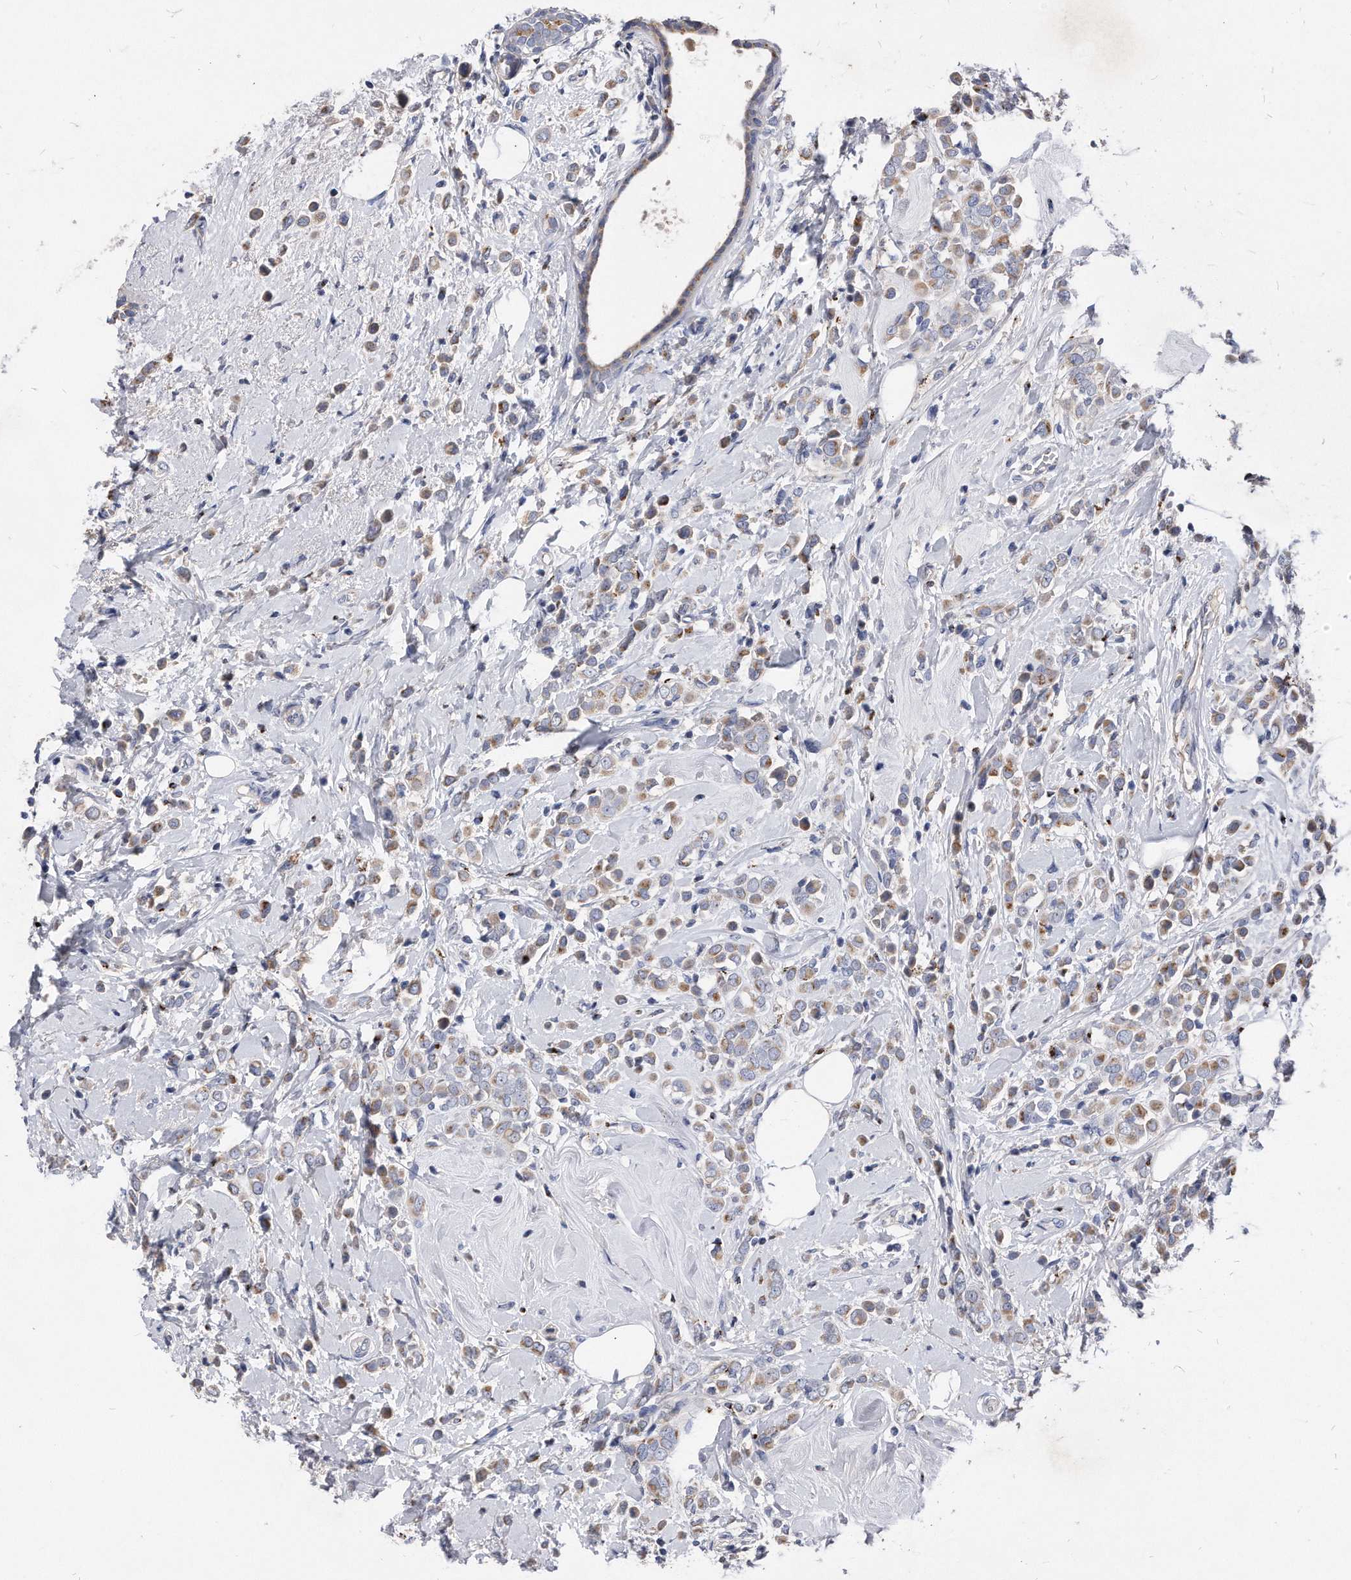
{"staining": {"intensity": "moderate", "quantity": "25%-75%", "location": "cytoplasmic/membranous"}, "tissue": "breast cancer", "cell_type": "Tumor cells", "image_type": "cancer", "snomed": [{"axis": "morphology", "description": "Lobular carcinoma"}, {"axis": "topography", "description": "Breast"}], "caption": "Lobular carcinoma (breast) stained for a protein (brown) demonstrates moderate cytoplasmic/membranous positive staining in approximately 25%-75% of tumor cells.", "gene": "MGAT4A", "patient": {"sex": "female", "age": 47}}